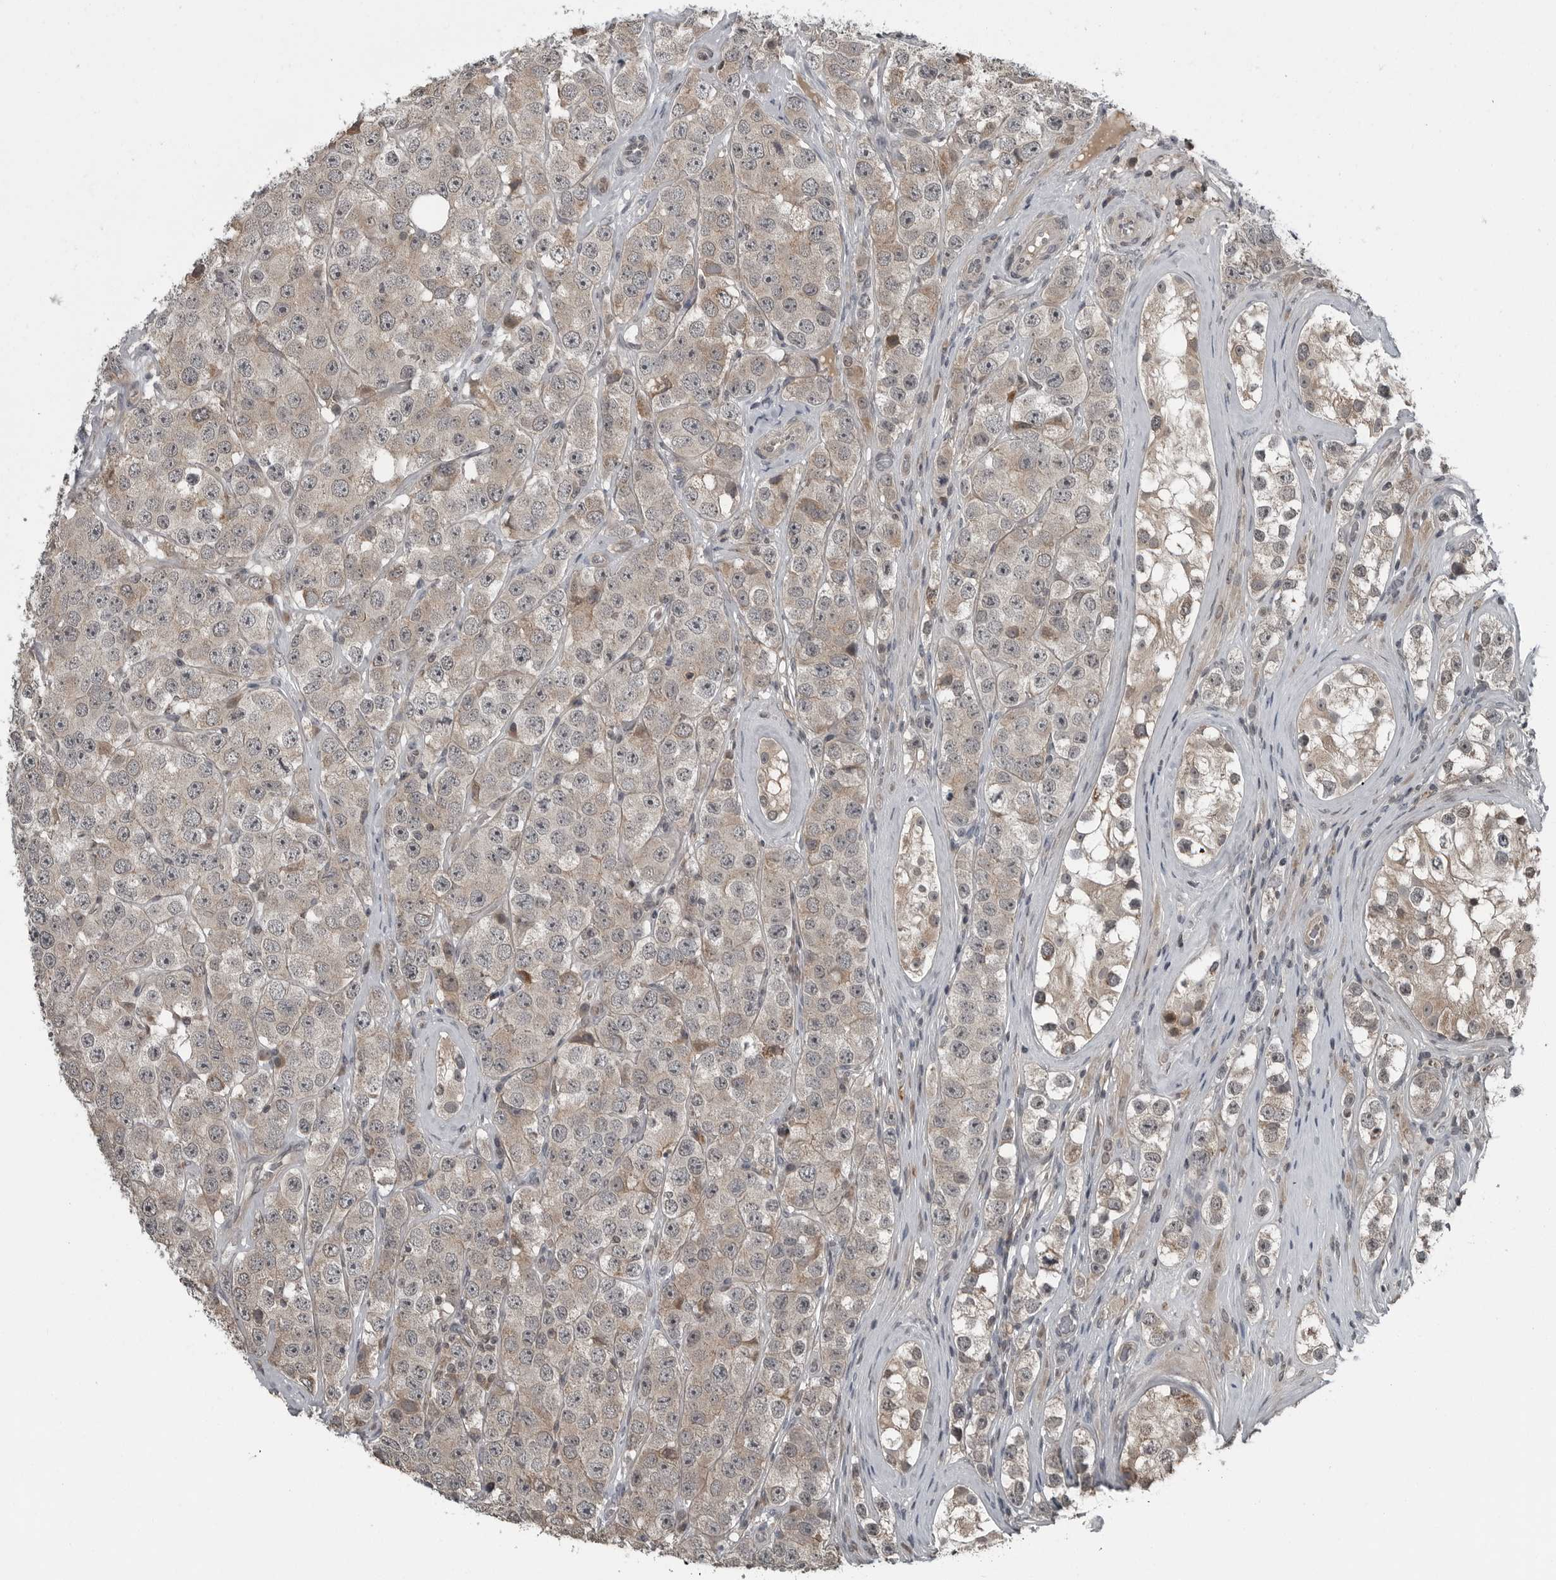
{"staining": {"intensity": "weak", "quantity": "25%-75%", "location": "cytoplasmic/membranous"}, "tissue": "testis cancer", "cell_type": "Tumor cells", "image_type": "cancer", "snomed": [{"axis": "morphology", "description": "Seminoma, NOS"}, {"axis": "topography", "description": "Testis"}], "caption": "Immunohistochemistry of human testis cancer (seminoma) demonstrates low levels of weak cytoplasmic/membranous expression in approximately 25%-75% of tumor cells.", "gene": "GAK", "patient": {"sex": "male", "age": 28}}